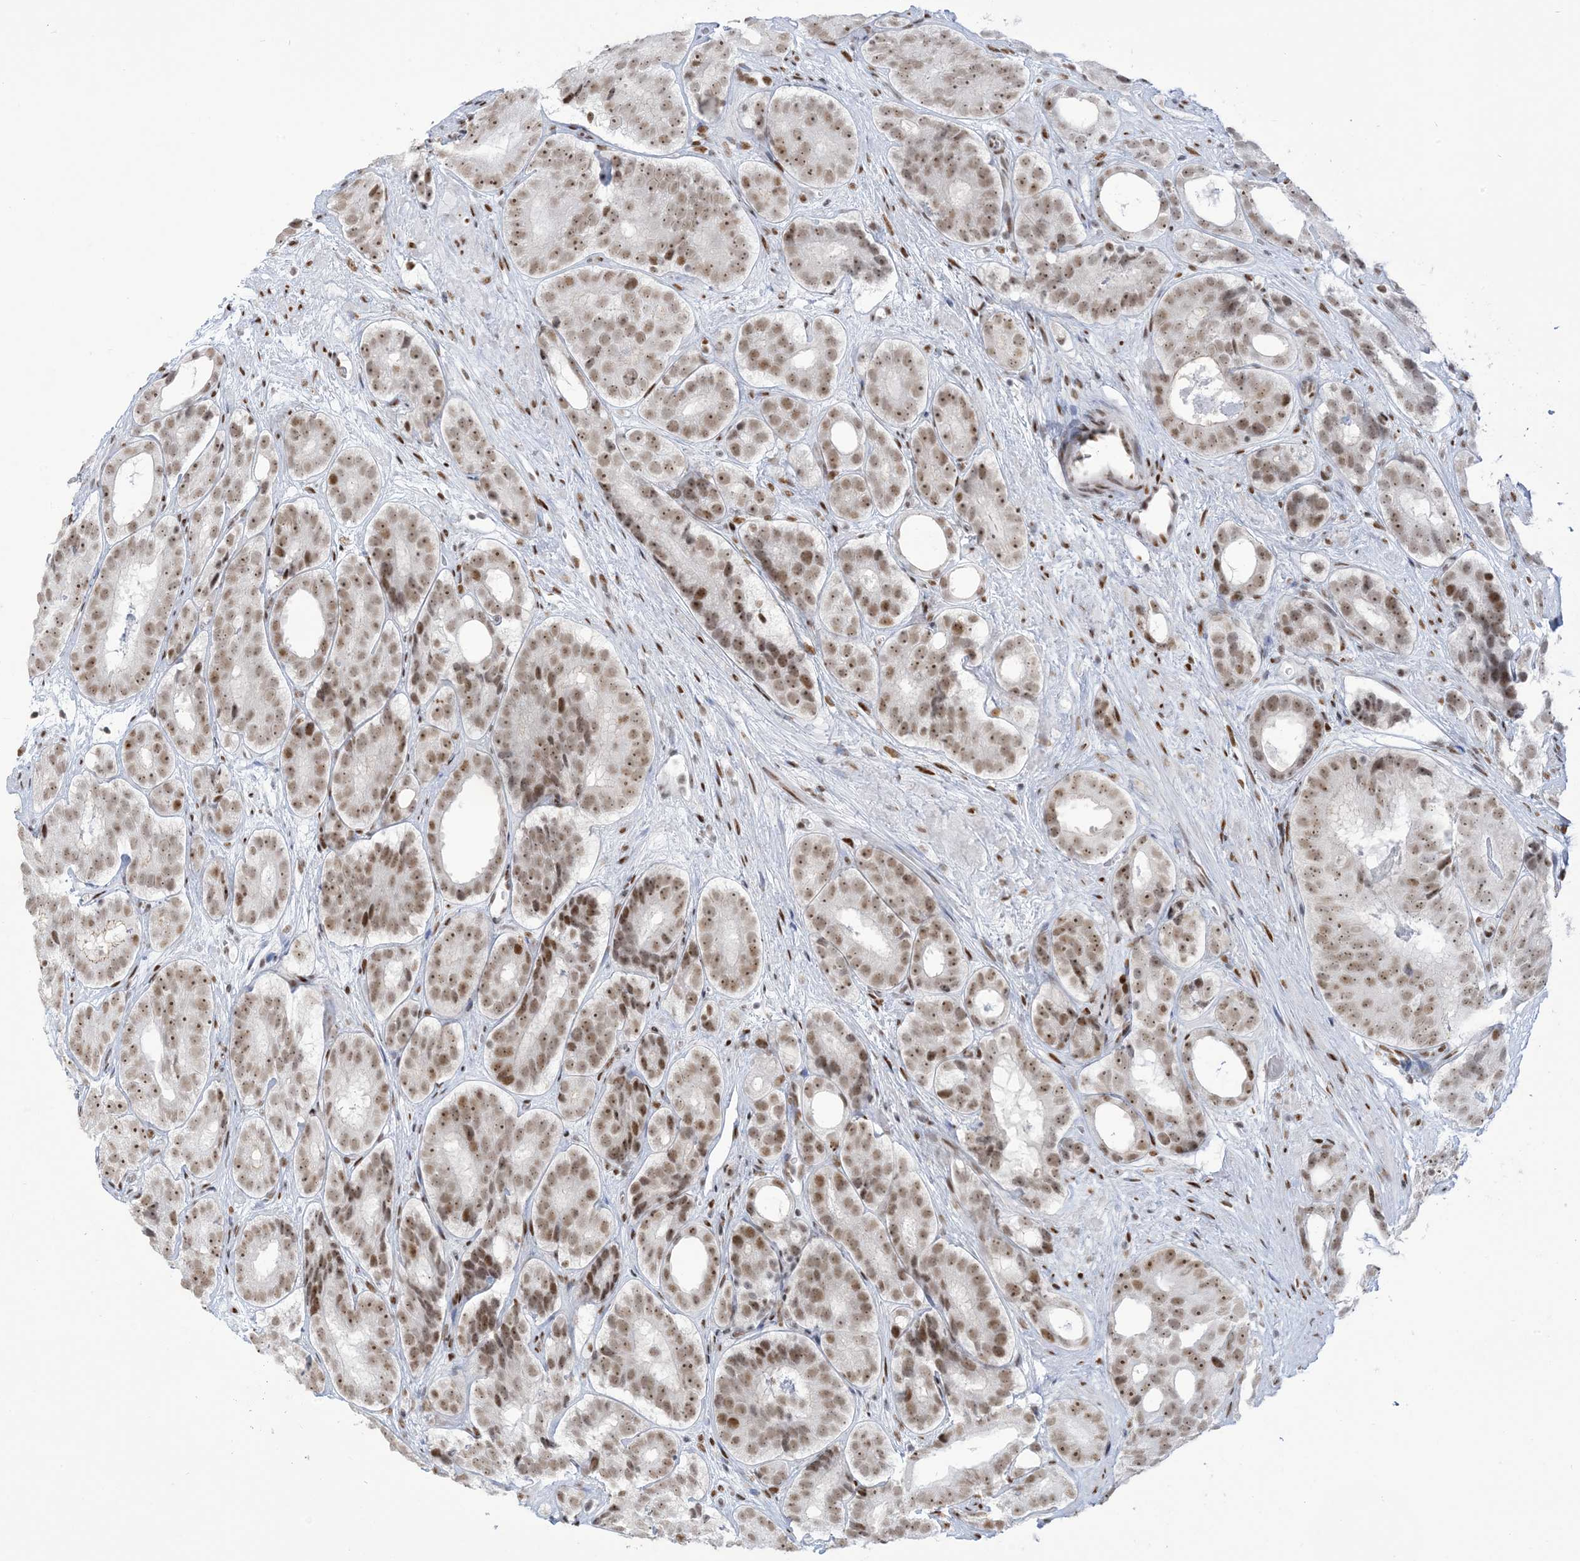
{"staining": {"intensity": "moderate", "quantity": ">75%", "location": "nuclear"}, "tissue": "prostate cancer", "cell_type": "Tumor cells", "image_type": "cancer", "snomed": [{"axis": "morphology", "description": "Adenocarcinoma, High grade"}, {"axis": "topography", "description": "Prostate"}], "caption": "Protein staining by immunohistochemistry exhibits moderate nuclear positivity in approximately >75% of tumor cells in adenocarcinoma (high-grade) (prostate).", "gene": "STAG1", "patient": {"sex": "male", "age": 56}}